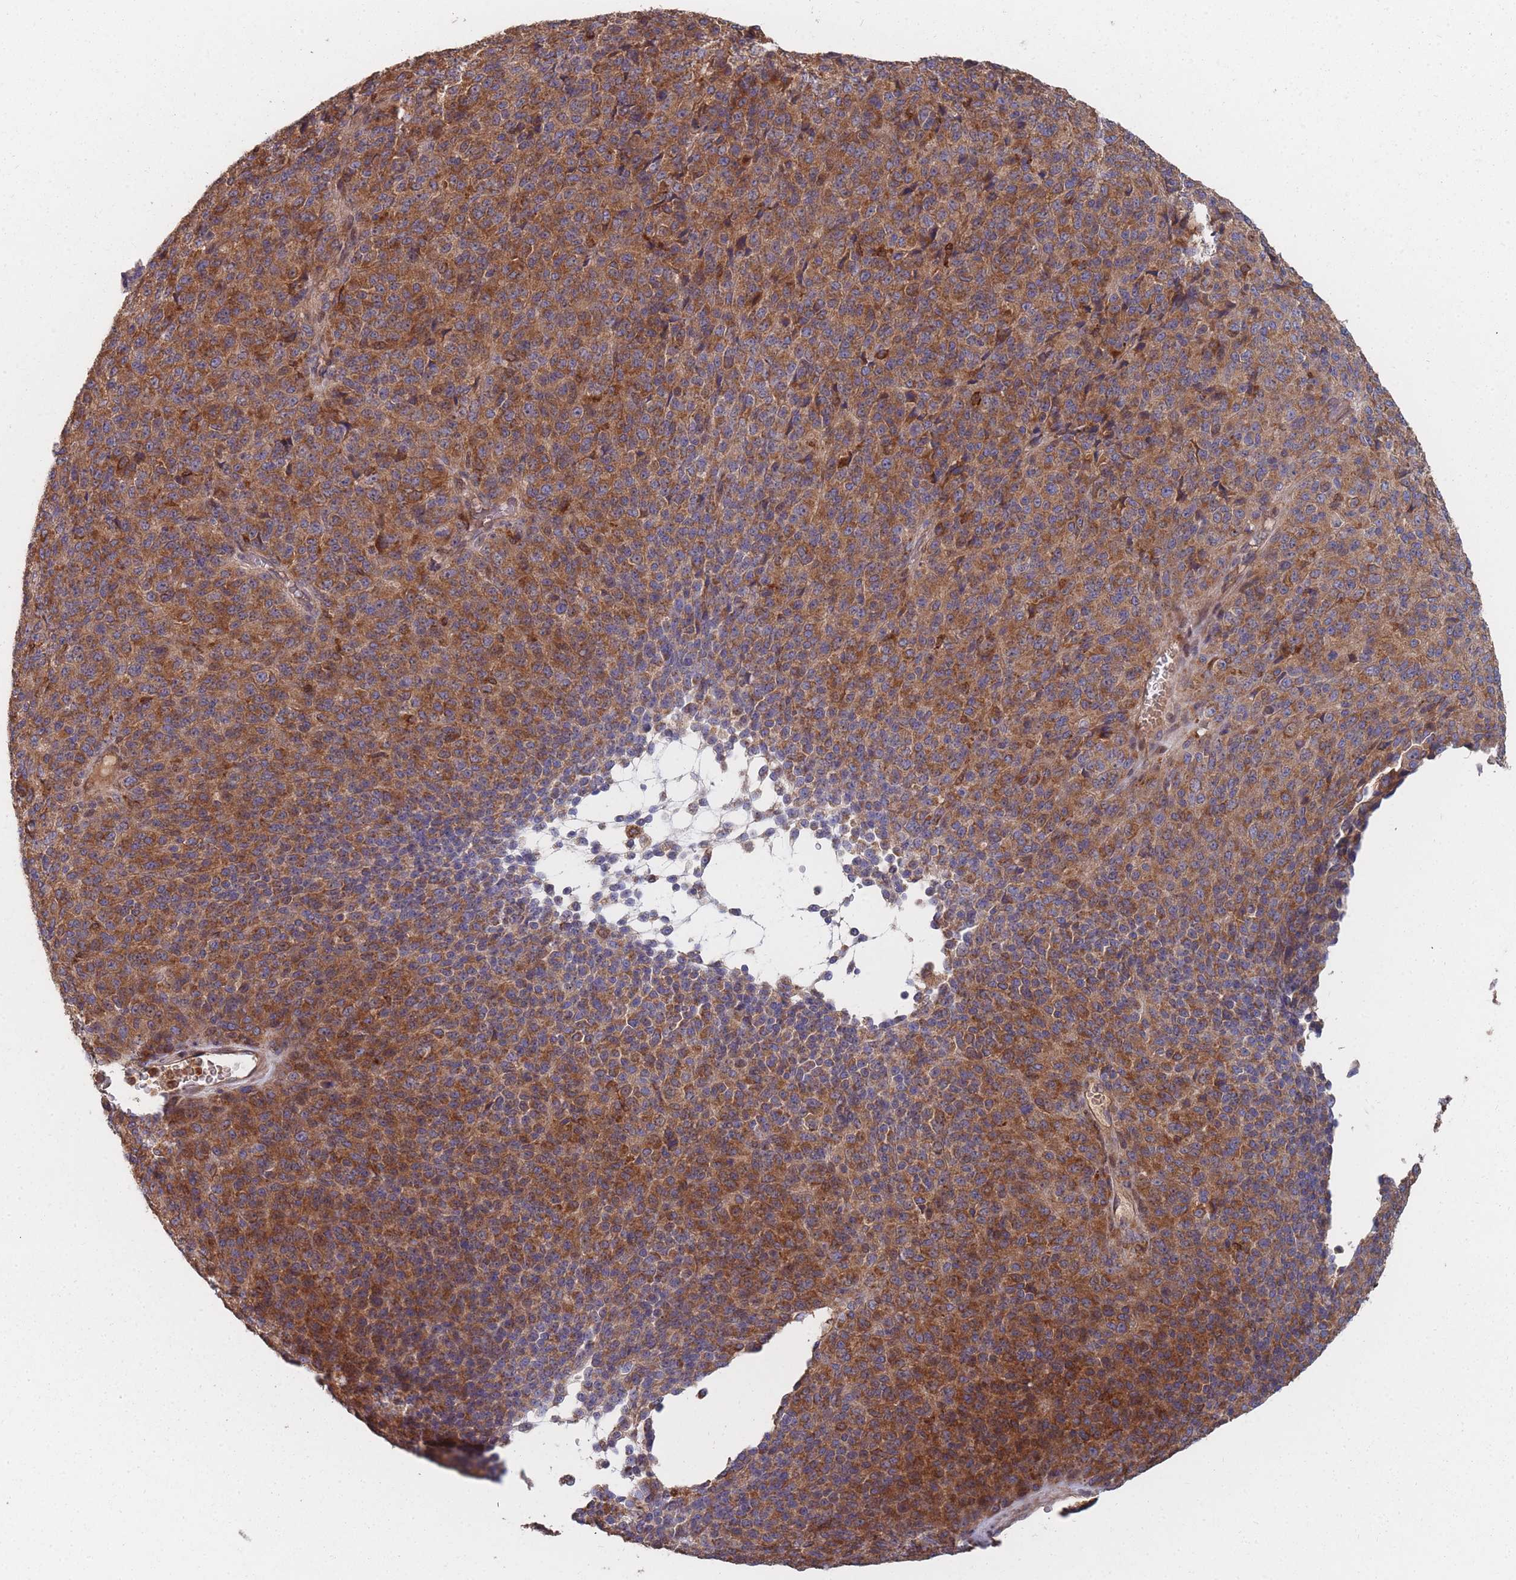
{"staining": {"intensity": "moderate", "quantity": ">75%", "location": "cytoplasmic/membranous"}, "tissue": "melanoma", "cell_type": "Tumor cells", "image_type": "cancer", "snomed": [{"axis": "morphology", "description": "Malignant melanoma, Metastatic site"}, {"axis": "topography", "description": "Brain"}], "caption": "A brown stain highlights moderate cytoplasmic/membranous positivity of a protein in human malignant melanoma (metastatic site) tumor cells.", "gene": "THSD7B", "patient": {"sex": "female", "age": 56}}